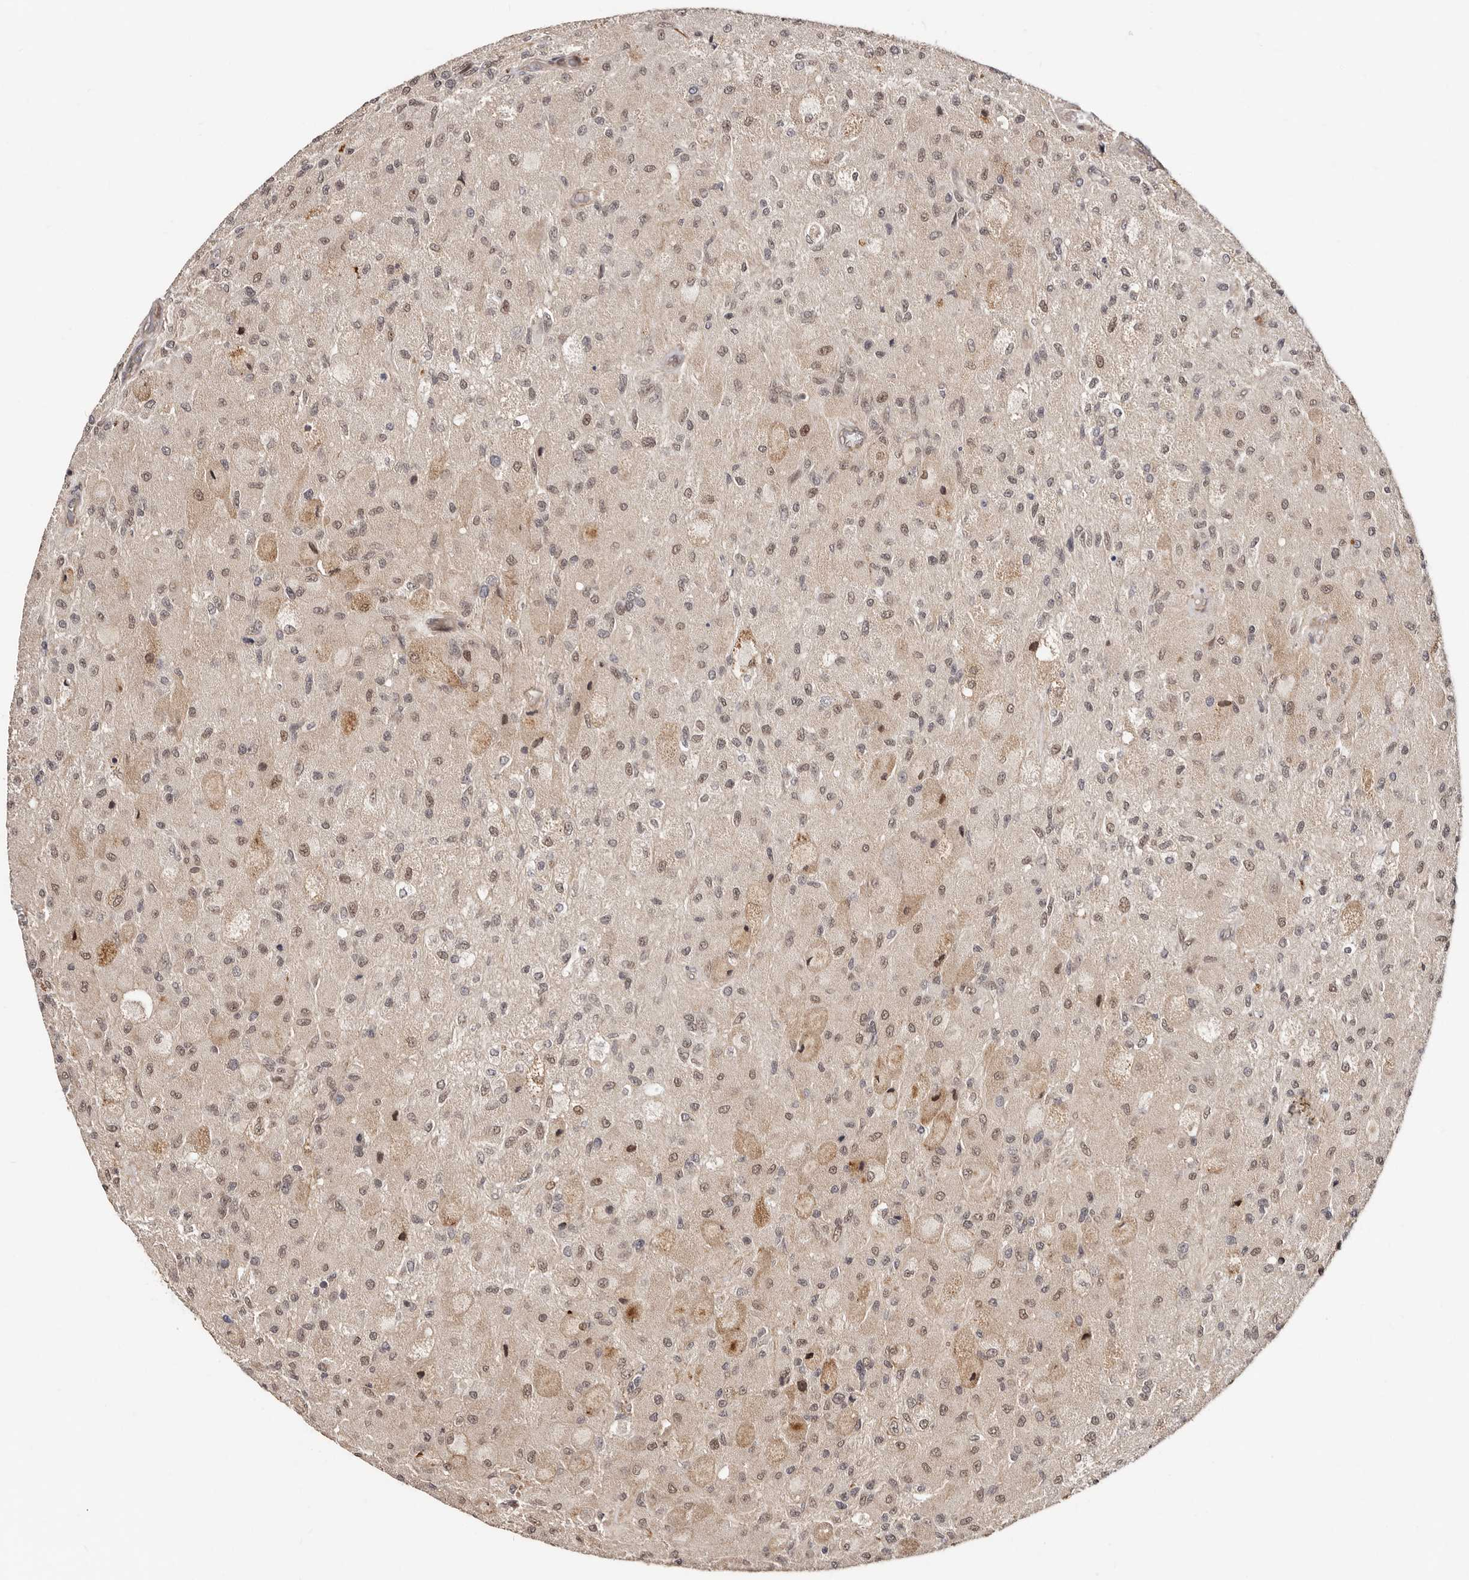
{"staining": {"intensity": "weak", "quantity": ">75%", "location": "nuclear"}, "tissue": "glioma", "cell_type": "Tumor cells", "image_type": "cancer", "snomed": [{"axis": "morphology", "description": "Normal tissue, NOS"}, {"axis": "morphology", "description": "Glioma, malignant, High grade"}, {"axis": "topography", "description": "Cerebral cortex"}], "caption": "Tumor cells exhibit low levels of weak nuclear staining in about >75% of cells in human malignant glioma (high-grade). Ihc stains the protein of interest in brown and the nuclei are stained blue.", "gene": "SRCAP", "patient": {"sex": "male", "age": 77}}